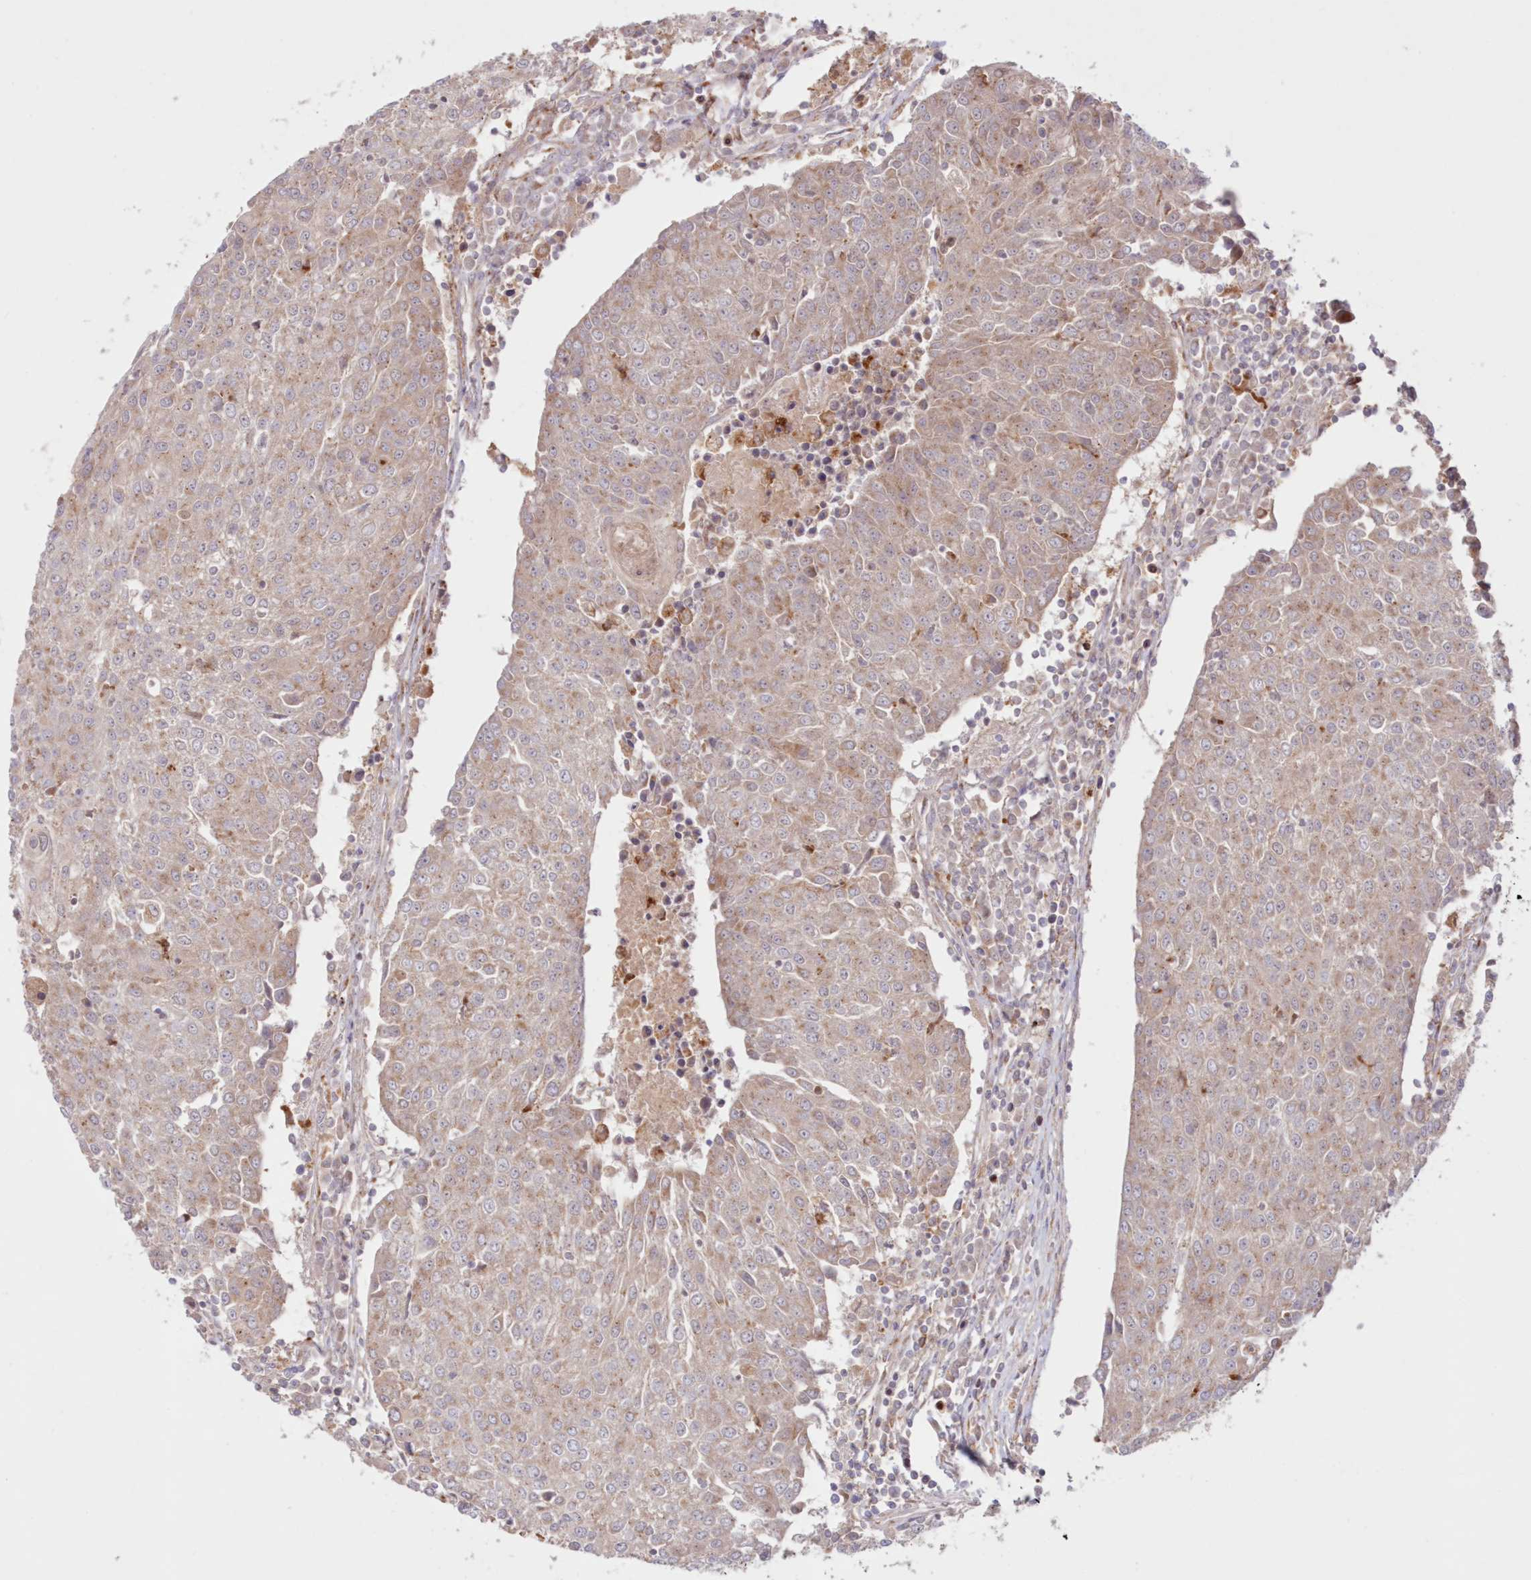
{"staining": {"intensity": "weak", "quantity": ">75%", "location": "cytoplasmic/membranous"}, "tissue": "urothelial cancer", "cell_type": "Tumor cells", "image_type": "cancer", "snomed": [{"axis": "morphology", "description": "Urothelial carcinoma, High grade"}, {"axis": "topography", "description": "Urinary bladder"}], "caption": "An immunohistochemistry photomicrograph of tumor tissue is shown. Protein staining in brown labels weak cytoplasmic/membranous positivity in high-grade urothelial carcinoma within tumor cells. Immunohistochemistry (ihc) stains the protein of interest in brown and the nuclei are stained blue.", "gene": "ABCC3", "patient": {"sex": "female", "age": 85}}